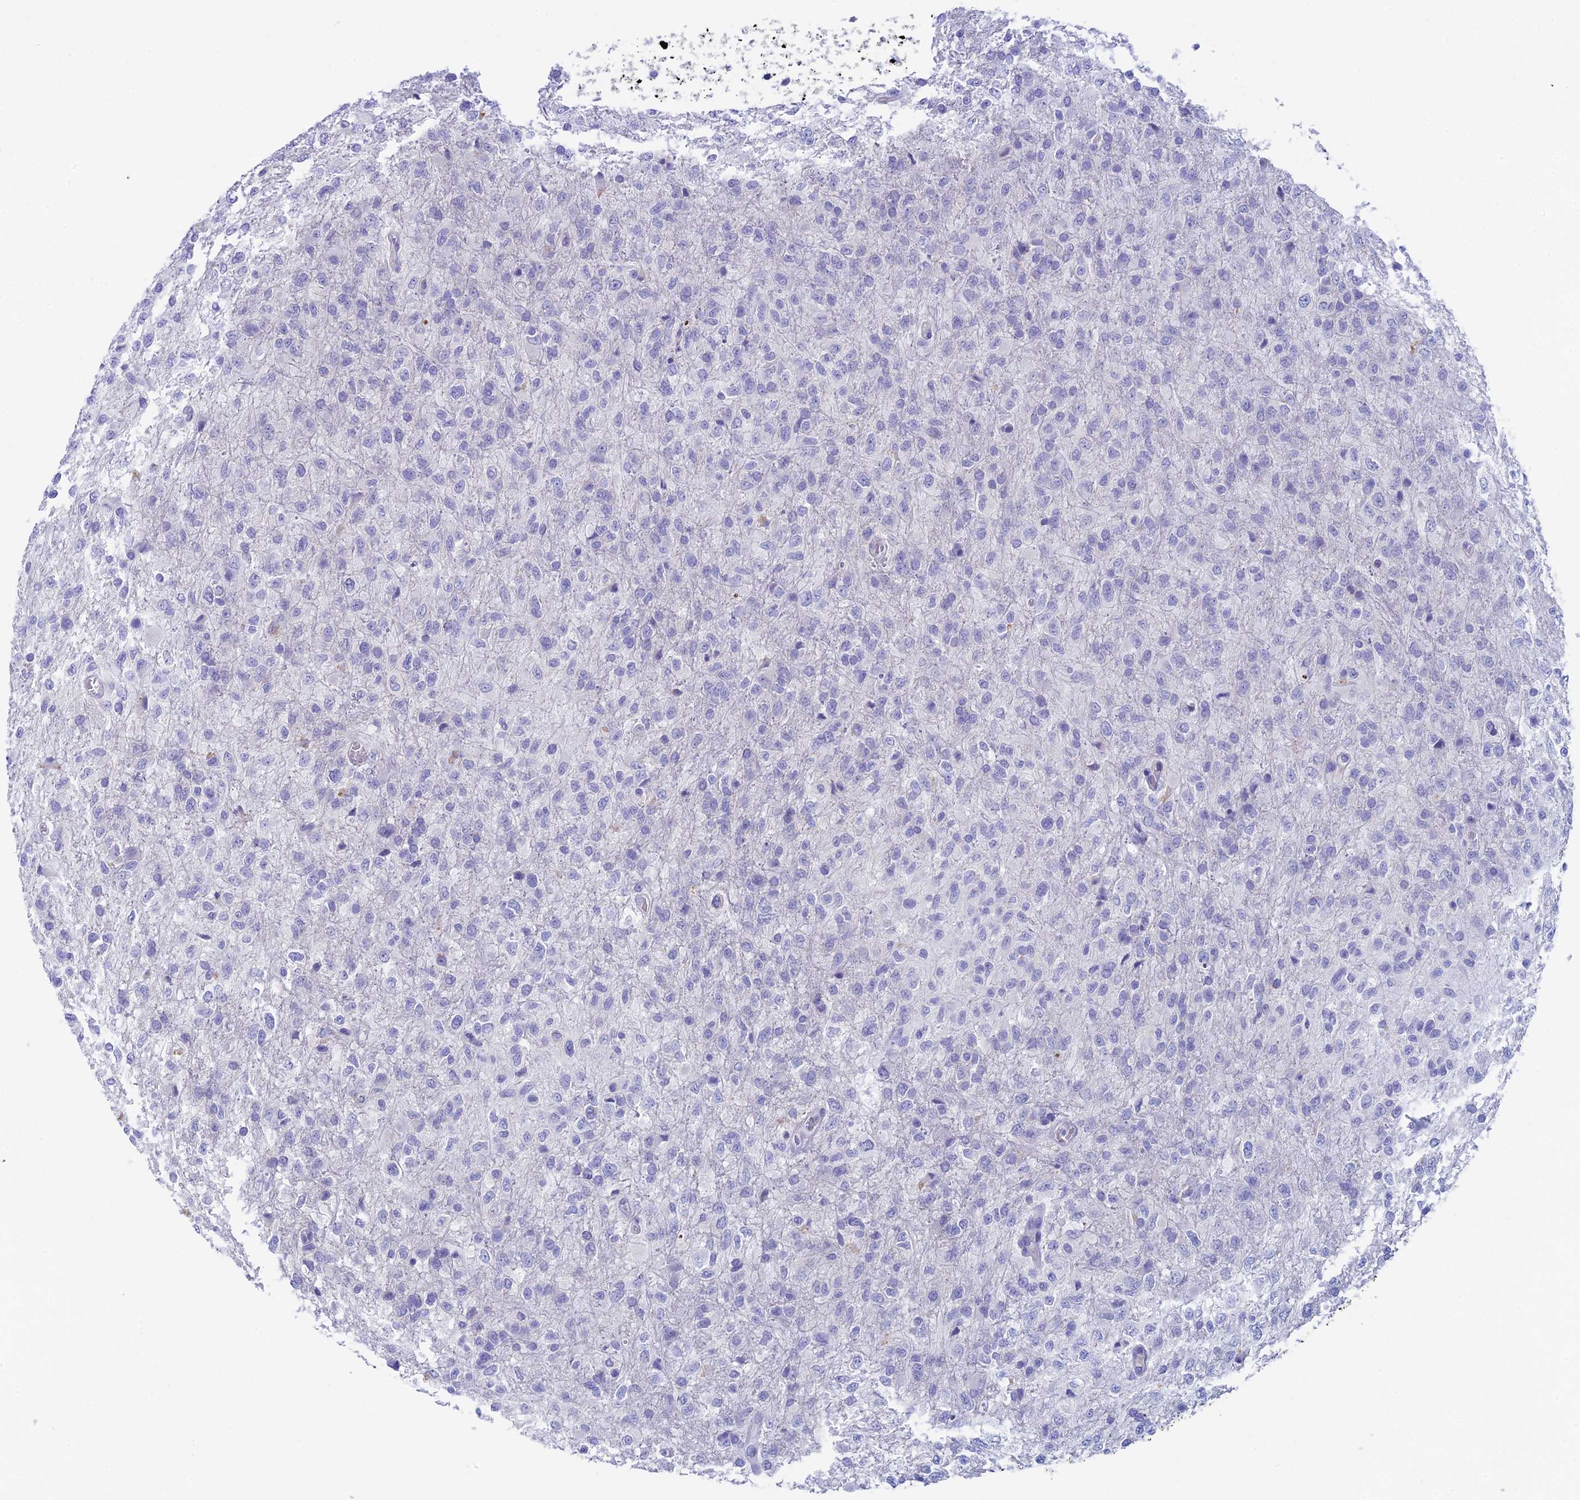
{"staining": {"intensity": "negative", "quantity": "none", "location": "none"}, "tissue": "glioma", "cell_type": "Tumor cells", "image_type": "cancer", "snomed": [{"axis": "morphology", "description": "Glioma, malignant, High grade"}, {"axis": "topography", "description": "Brain"}], "caption": "High magnification brightfield microscopy of malignant high-grade glioma stained with DAB (3,3'-diaminobenzidine) (brown) and counterstained with hematoxylin (blue): tumor cells show no significant expression.", "gene": "REXO5", "patient": {"sex": "female", "age": 74}}